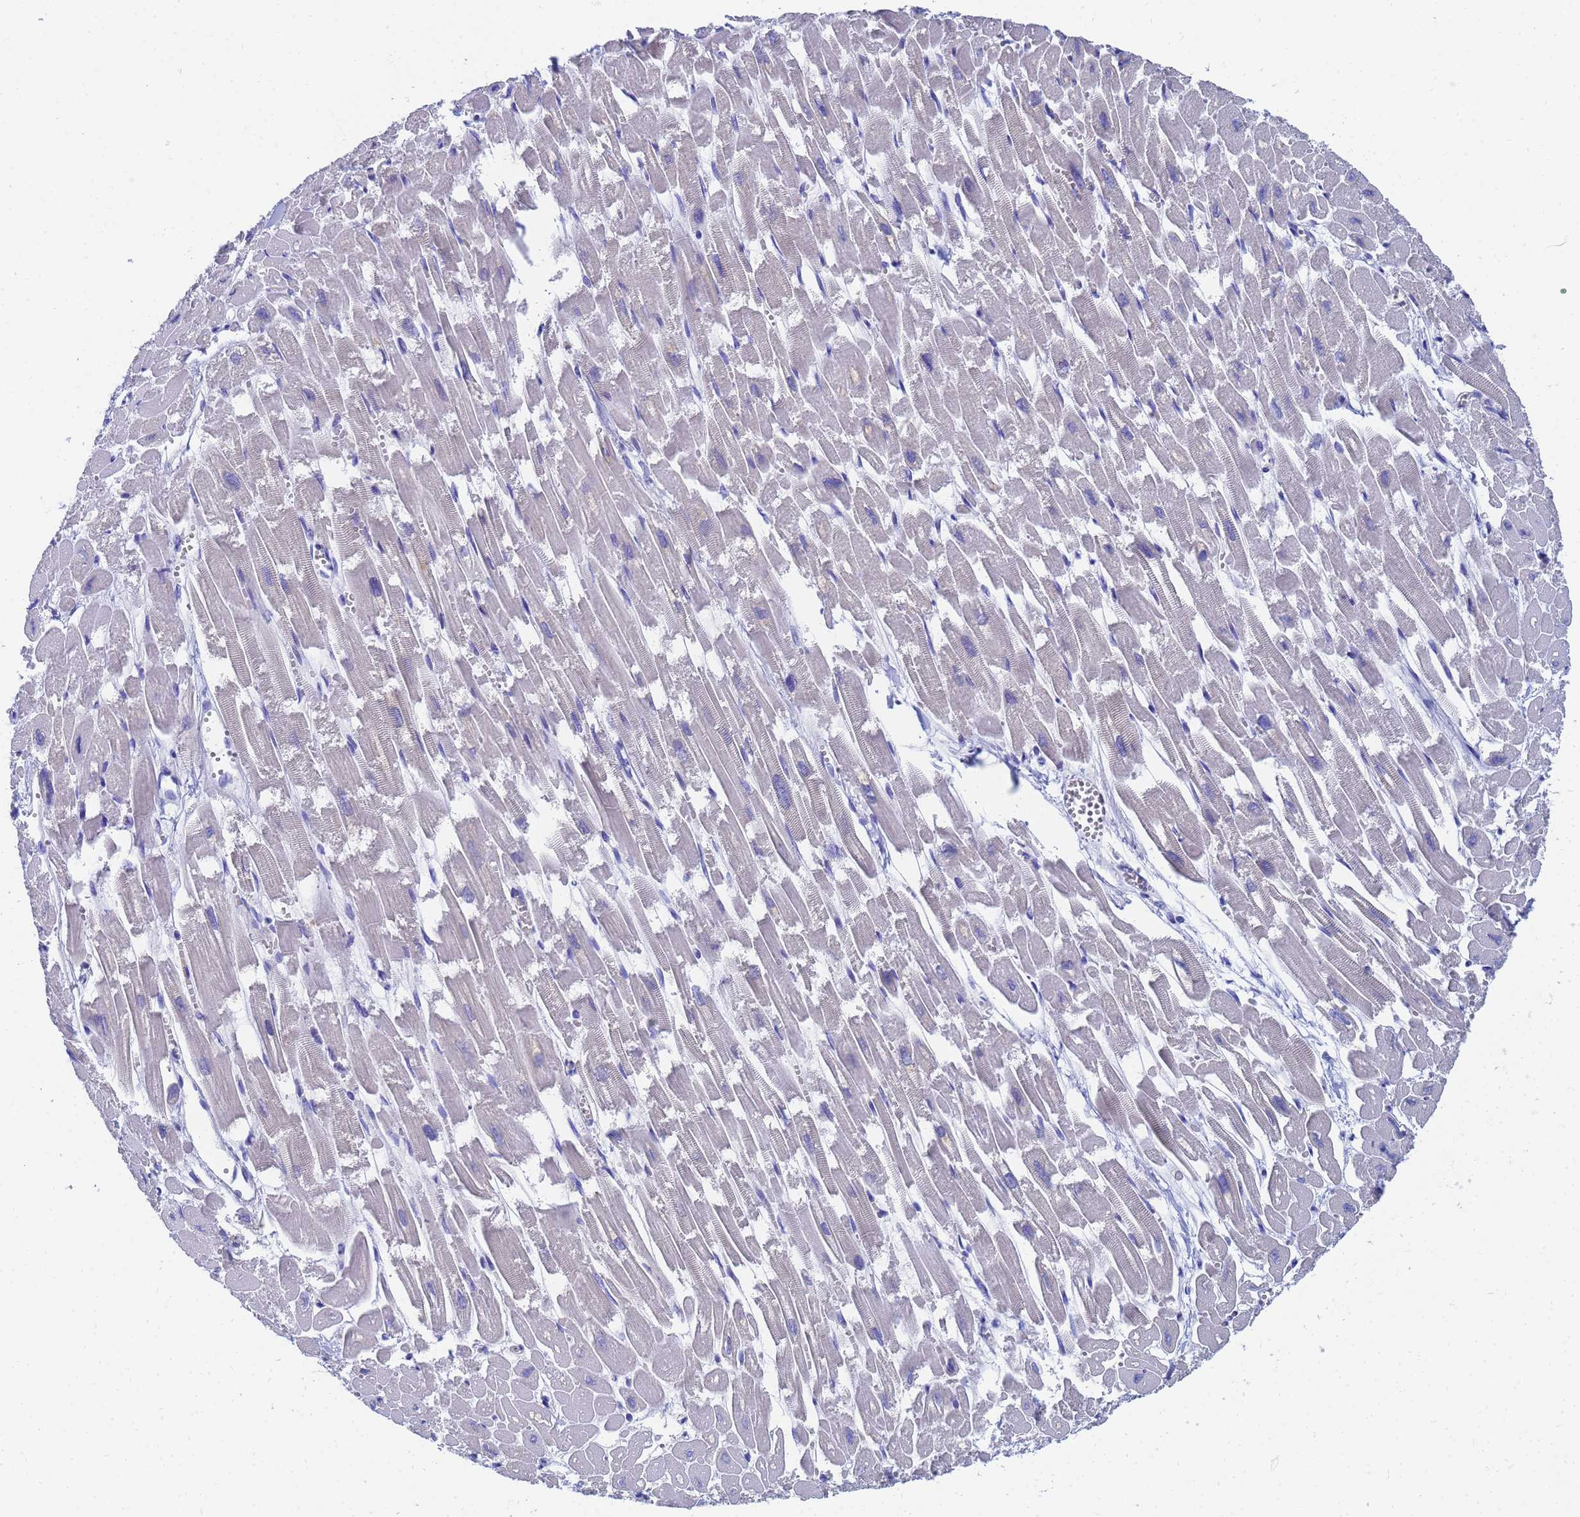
{"staining": {"intensity": "negative", "quantity": "none", "location": "none"}, "tissue": "heart muscle", "cell_type": "Cardiomyocytes", "image_type": "normal", "snomed": [{"axis": "morphology", "description": "Normal tissue, NOS"}, {"axis": "topography", "description": "Heart"}], "caption": "Cardiomyocytes show no significant staining in benign heart muscle. (Stains: DAB immunohistochemistry (IHC) with hematoxylin counter stain, Microscopy: brightfield microscopy at high magnification).", "gene": "GCHFR", "patient": {"sex": "male", "age": 54}}